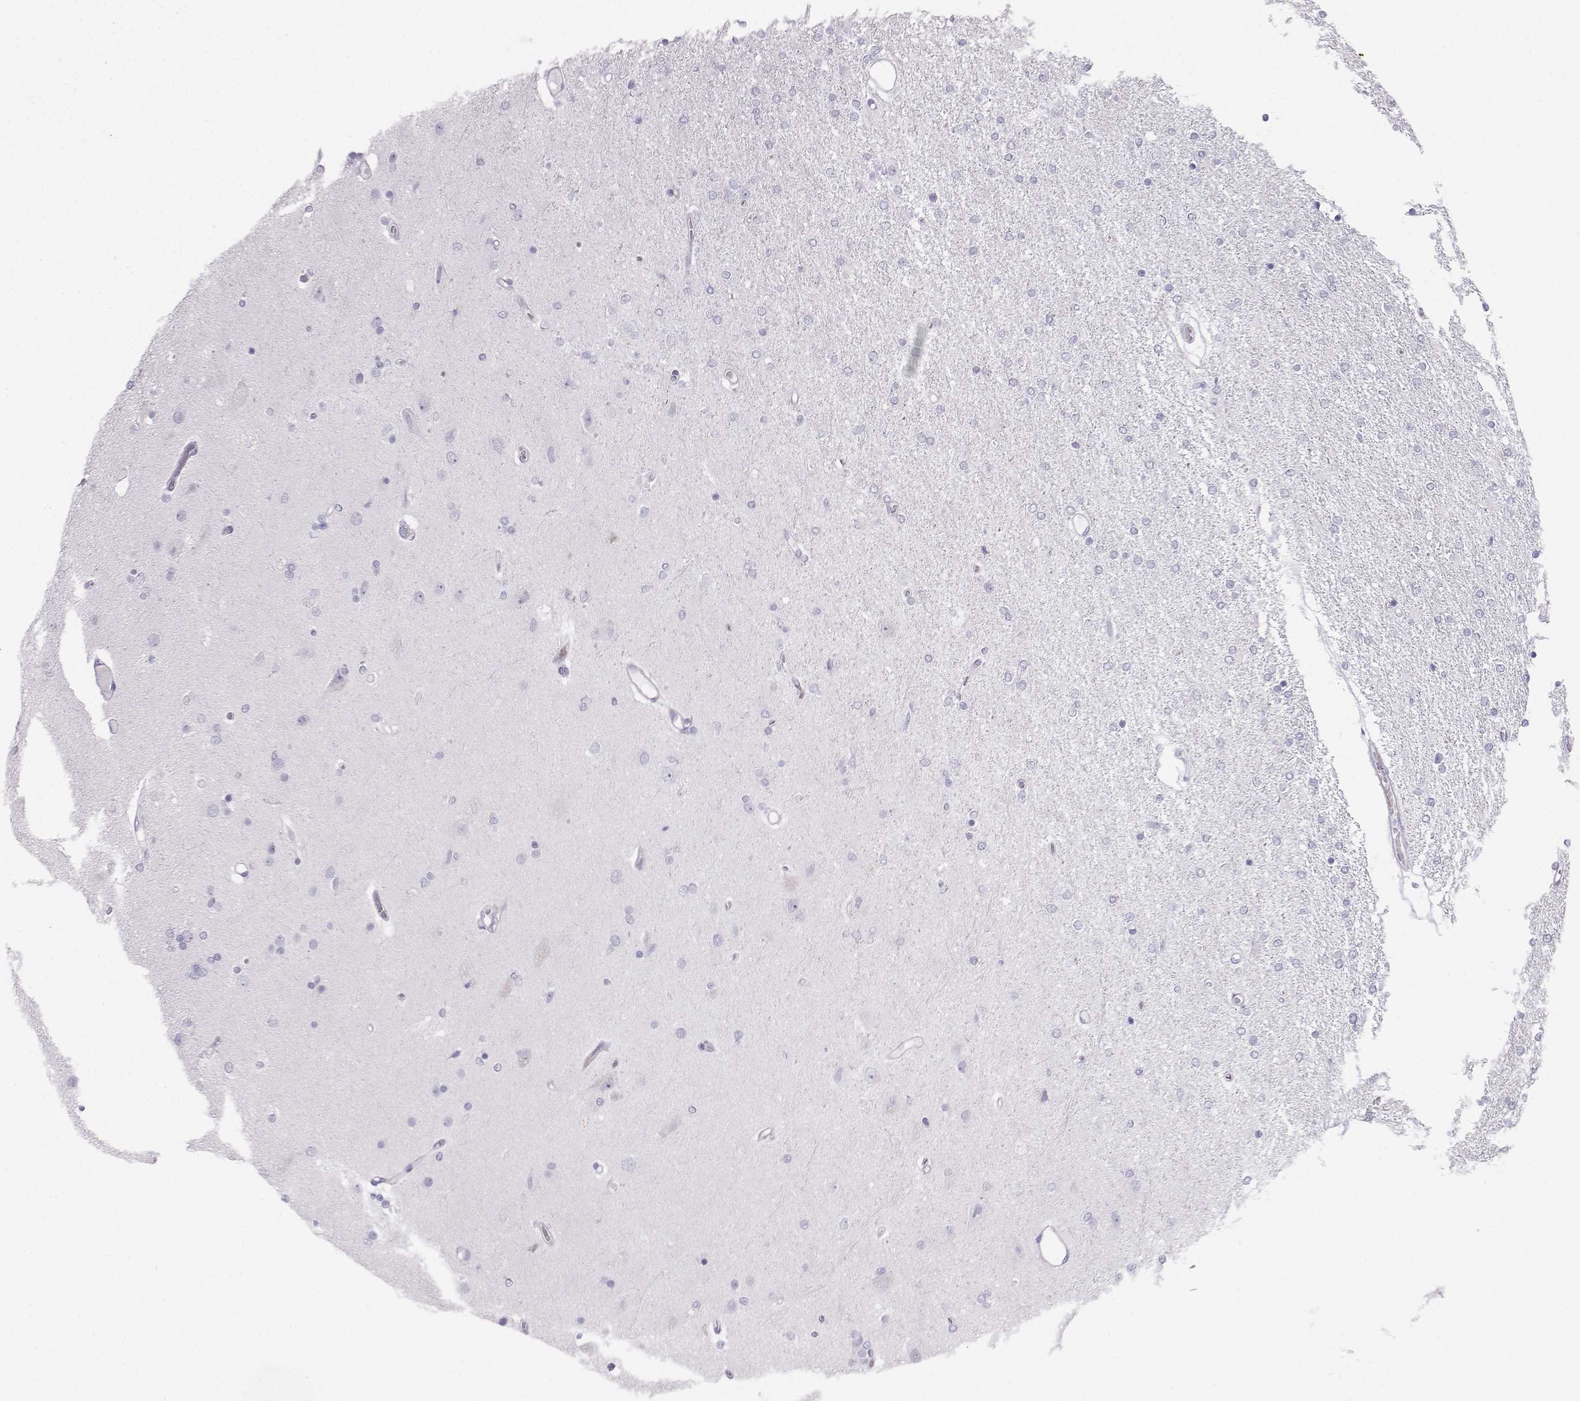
{"staining": {"intensity": "negative", "quantity": "none", "location": "none"}, "tissue": "glioma", "cell_type": "Tumor cells", "image_type": "cancer", "snomed": [{"axis": "morphology", "description": "Glioma, malignant, High grade"}, {"axis": "topography", "description": "Cerebral cortex"}], "caption": "There is no significant staining in tumor cells of glioma.", "gene": "IQCD", "patient": {"sex": "male", "age": 70}}